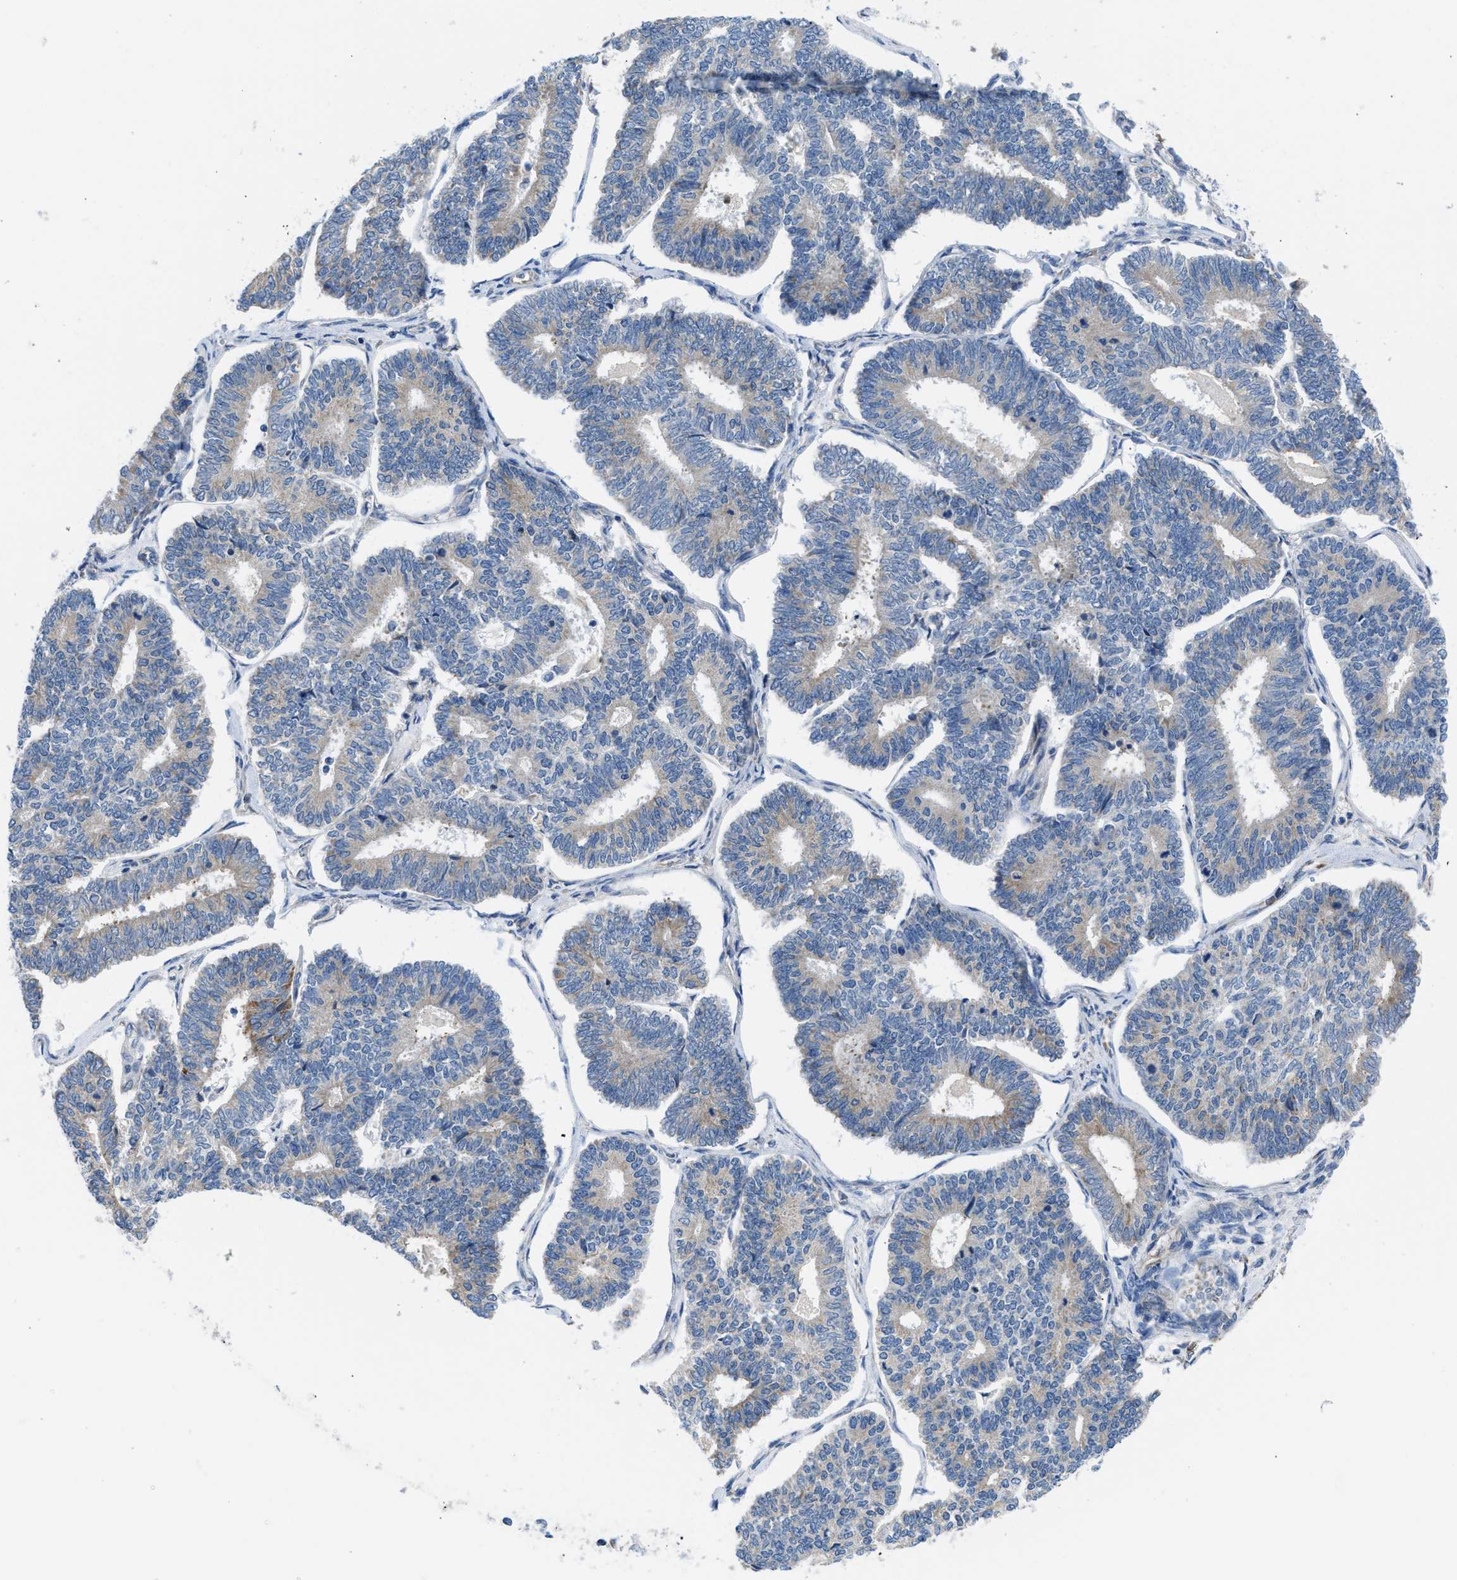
{"staining": {"intensity": "weak", "quantity": "<25%", "location": "cytoplasmic/membranous"}, "tissue": "endometrial cancer", "cell_type": "Tumor cells", "image_type": "cancer", "snomed": [{"axis": "morphology", "description": "Adenocarcinoma, NOS"}, {"axis": "topography", "description": "Endometrium"}], "caption": "Tumor cells show no significant protein staining in adenocarcinoma (endometrial).", "gene": "BNC2", "patient": {"sex": "female", "age": 70}}